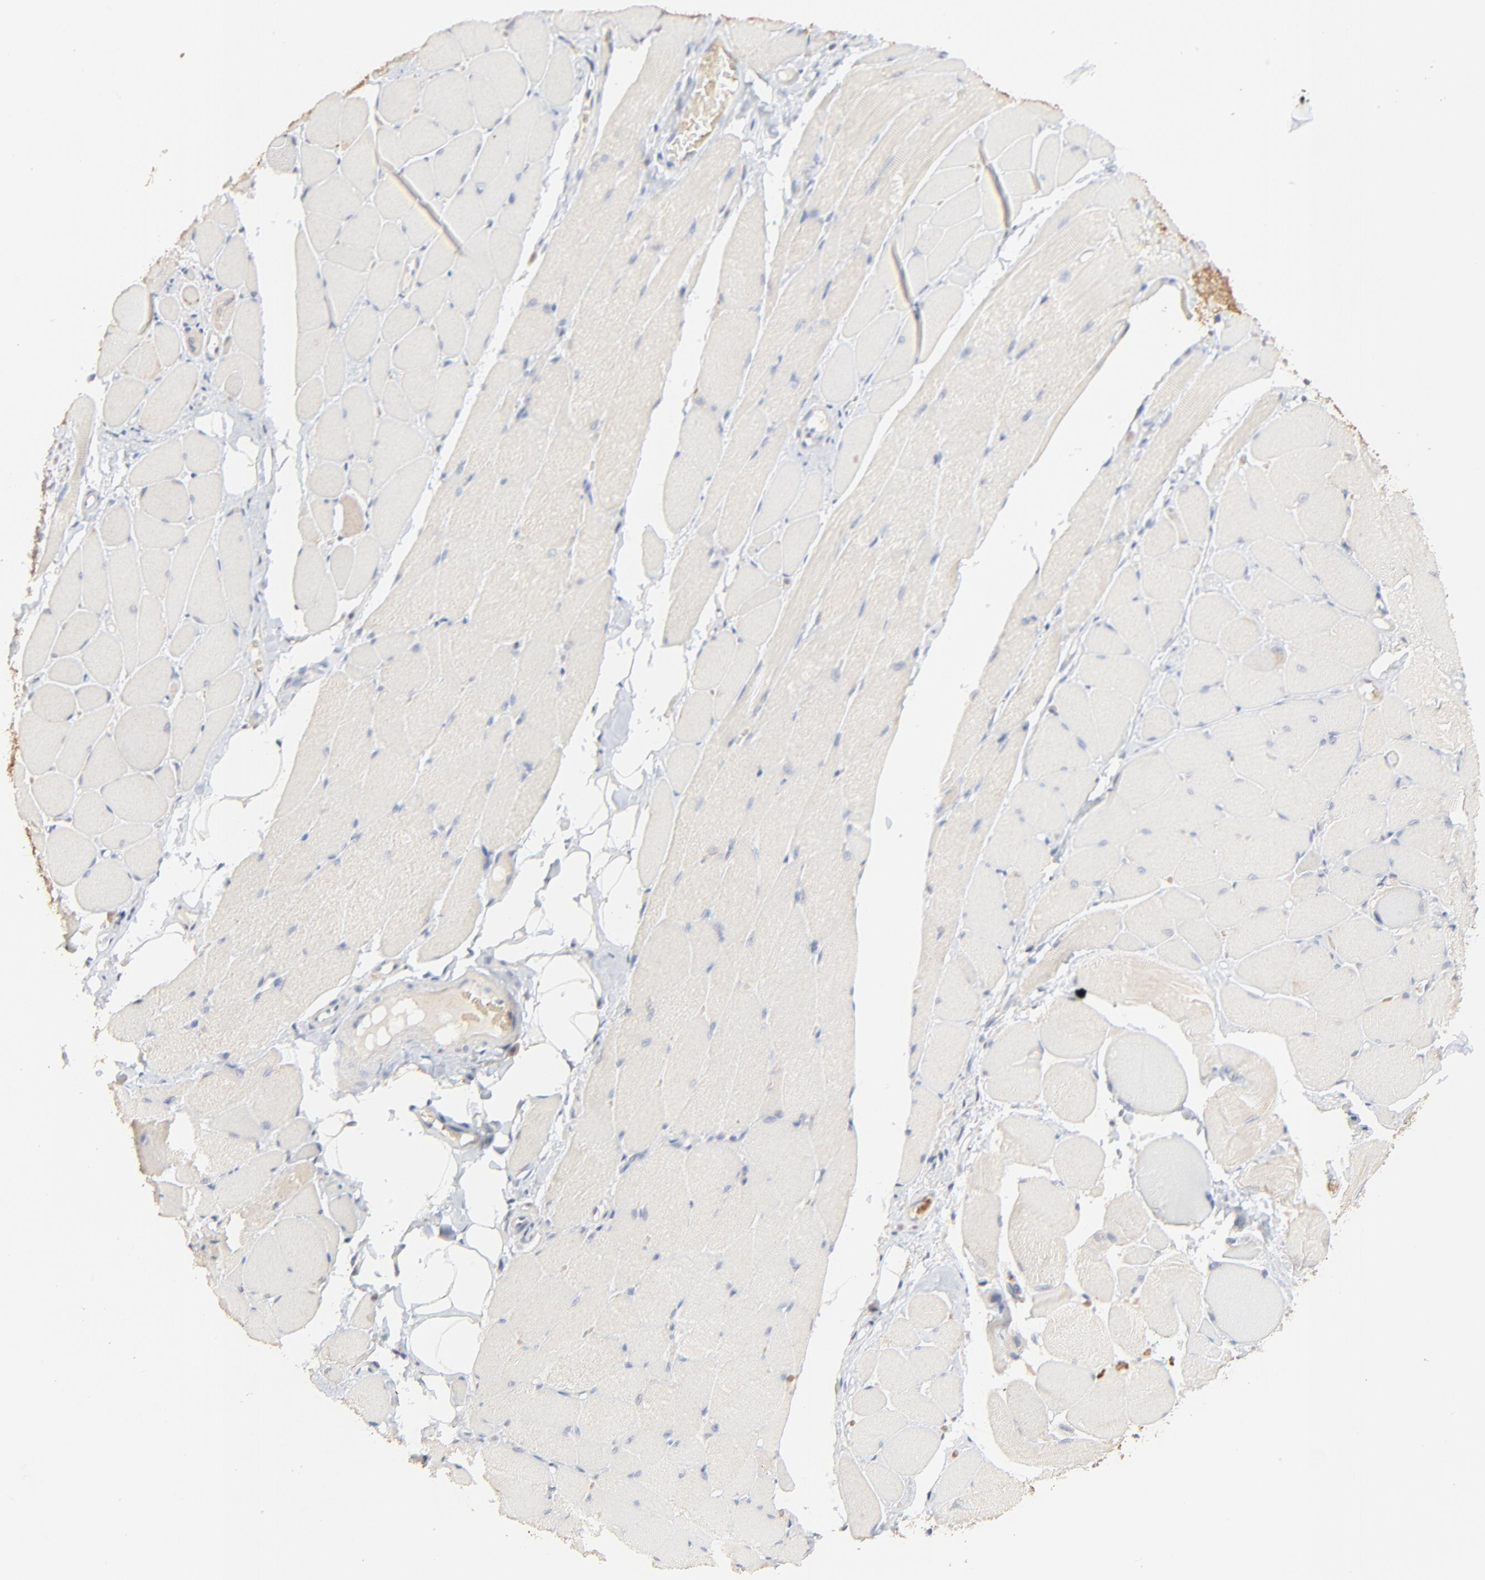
{"staining": {"intensity": "negative", "quantity": "none", "location": "none"}, "tissue": "skeletal muscle", "cell_type": "Myocytes", "image_type": "normal", "snomed": [{"axis": "morphology", "description": "Normal tissue, NOS"}, {"axis": "topography", "description": "Skeletal muscle"}, {"axis": "topography", "description": "Peripheral nerve tissue"}], "caption": "Skeletal muscle was stained to show a protein in brown. There is no significant positivity in myocytes.", "gene": "FANCB", "patient": {"sex": "female", "age": 84}}